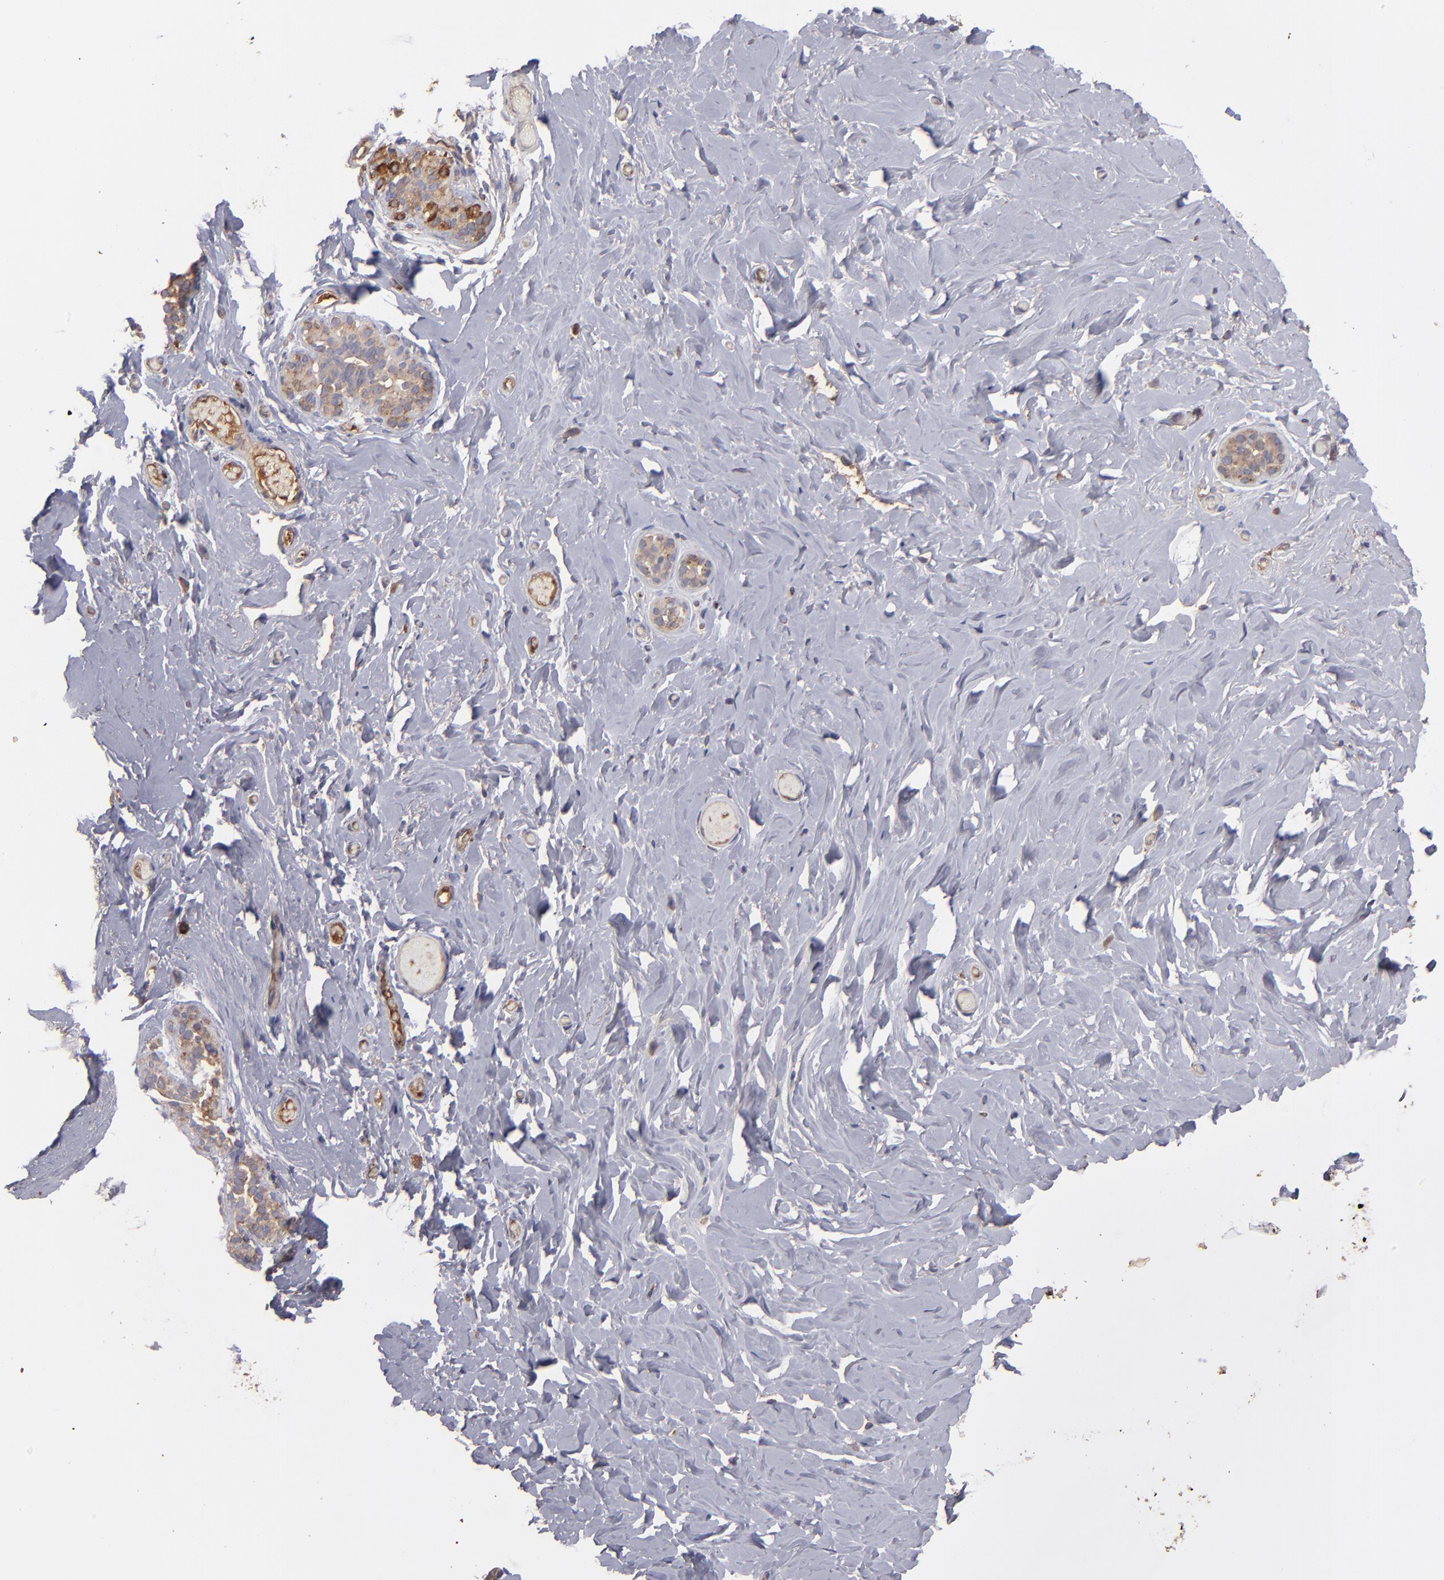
{"staining": {"intensity": "negative", "quantity": "none", "location": "none"}, "tissue": "breast", "cell_type": "Adipocytes", "image_type": "normal", "snomed": [{"axis": "morphology", "description": "Normal tissue, NOS"}, {"axis": "topography", "description": "Breast"}], "caption": "Adipocytes are negative for brown protein staining in benign breast. (DAB (3,3'-diaminobenzidine) IHC visualized using brightfield microscopy, high magnification).", "gene": "NFKBIE", "patient": {"sex": "female", "age": 75}}